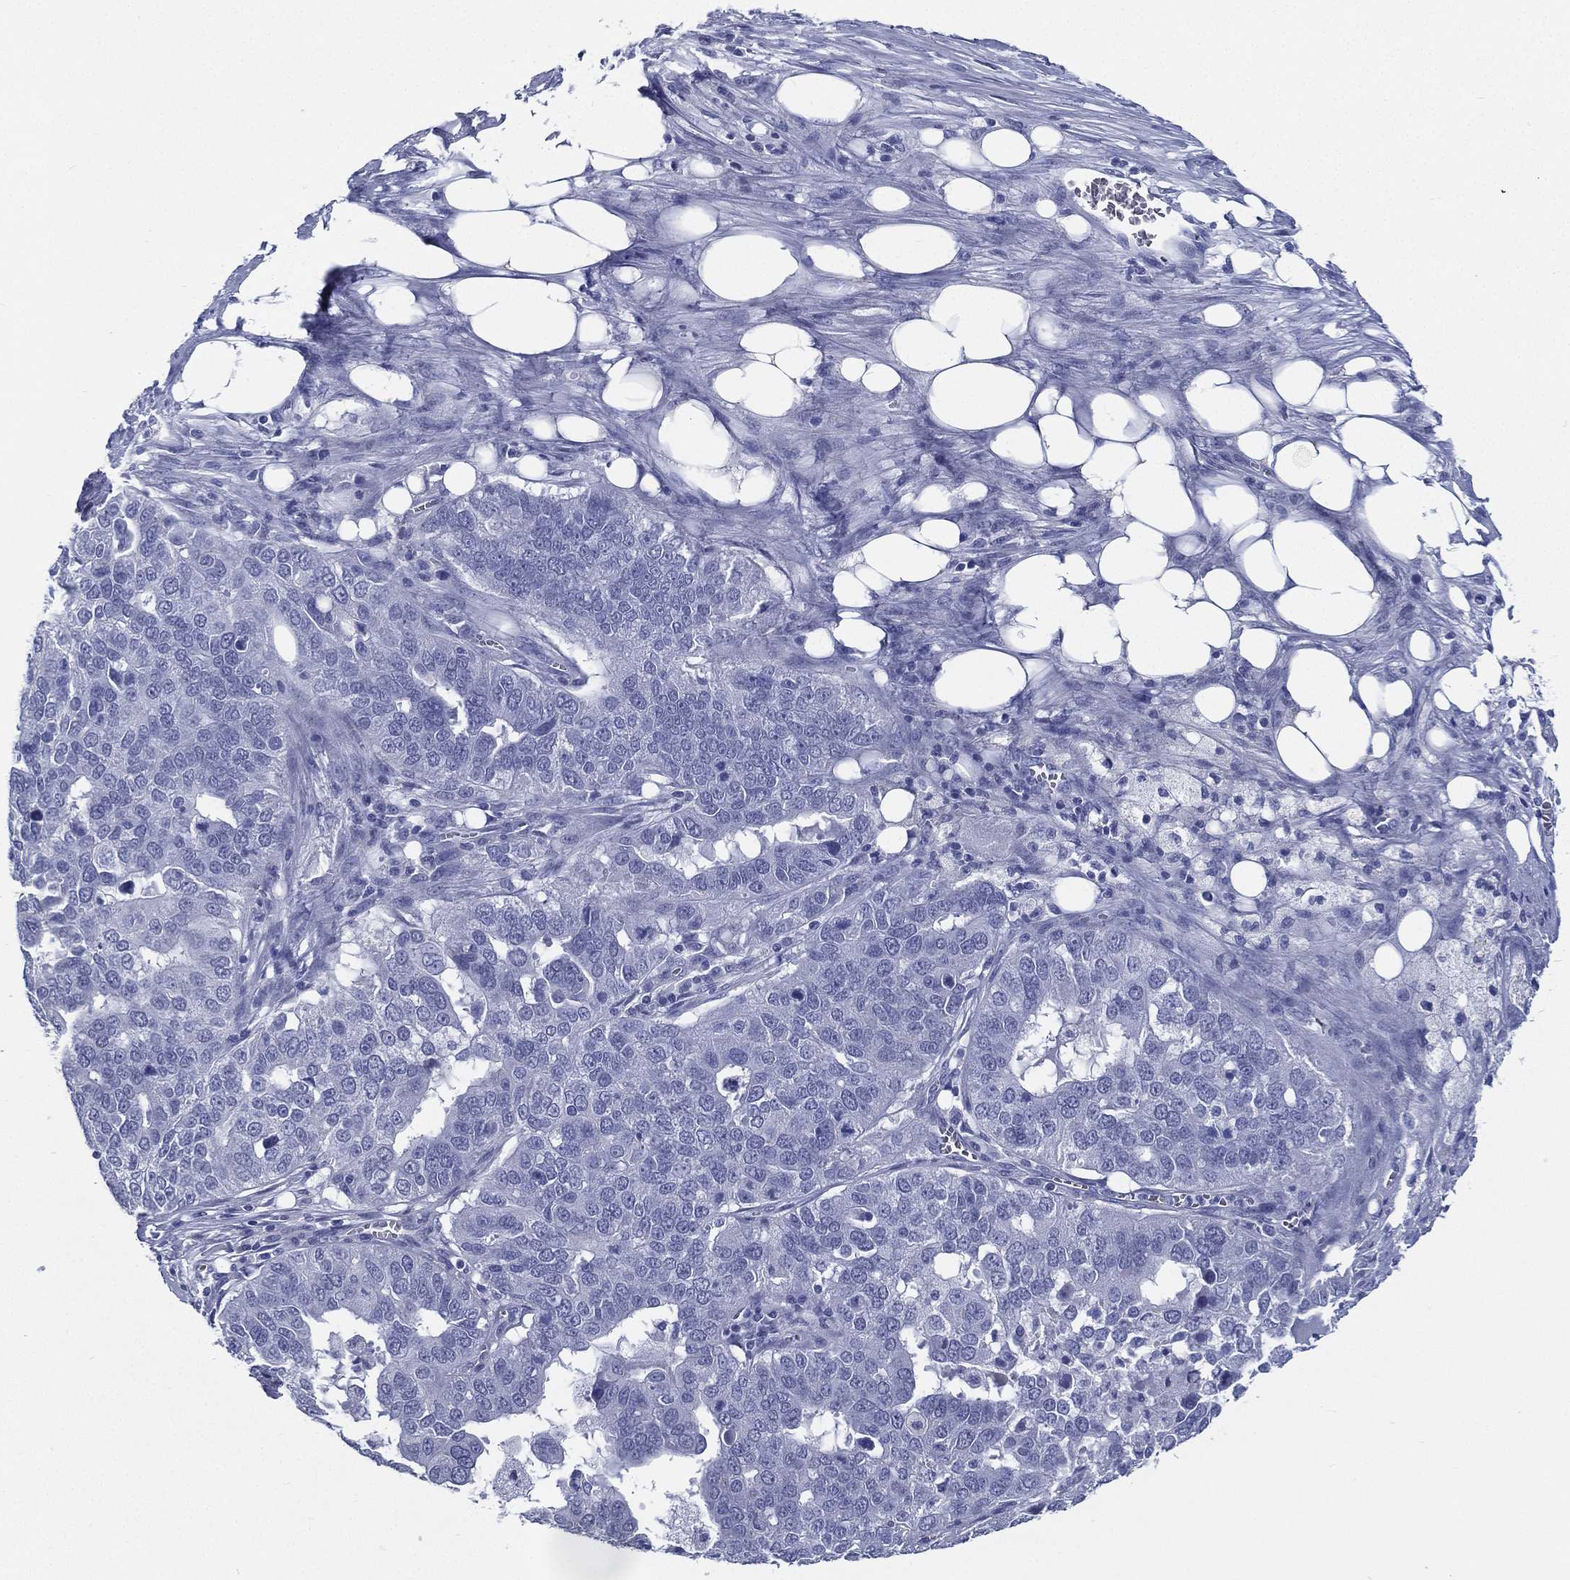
{"staining": {"intensity": "negative", "quantity": "none", "location": "none"}, "tissue": "ovarian cancer", "cell_type": "Tumor cells", "image_type": "cancer", "snomed": [{"axis": "morphology", "description": "Carcinoma, endometroid"}, {"axis": "topography", "description": "Soft tissue"}, {"axis": "topography", "description": "Ovary"}], "caption": "Endometroid carcinoma (ovarian) stained for a protein using immunohistochemistry (IHC) reveals no expression tumor cells.", "gene": "RSPH4A", "patient": {"sex": "female", "age": 52}}